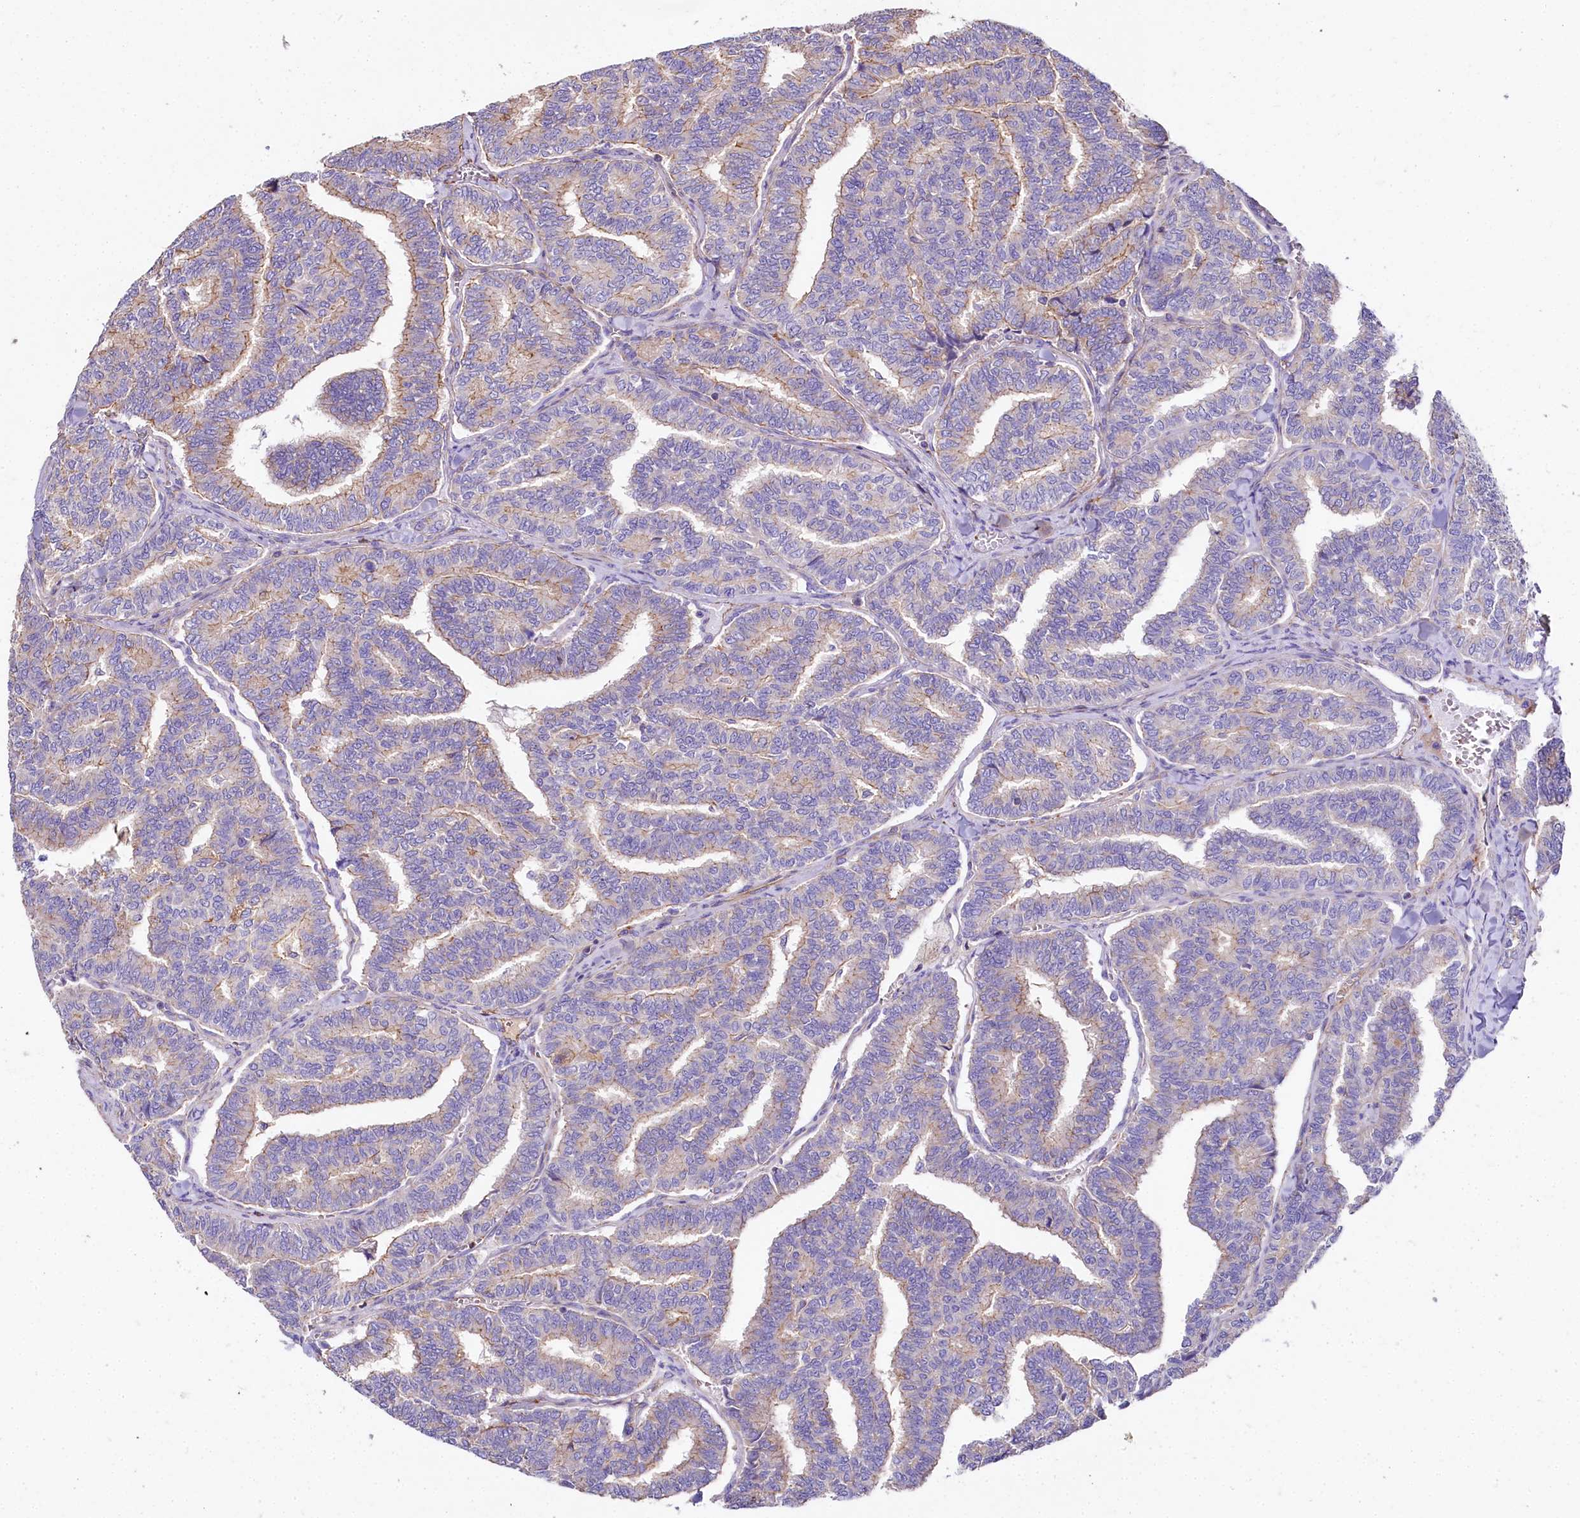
{"staining": {"intensity": "weak", "quantity": "<25%", "location": "cytoplasmic/membranous"}, "tissue": "thyroid cancer", "cell_type": "Tumor cells", "image_type": "cancer", "snomed": [{"axis": "morphology", "description": "Papillary adenocarcinoma, NOS"}, {"axis": "topography", "description": "Thyroid gland"}], "caption": "Tumor cells show no significant protein expression in thyroid papillary adenocarcinoma.", "gene": "FCHSD2", "patient": {"sex": "female", "age": 35}}